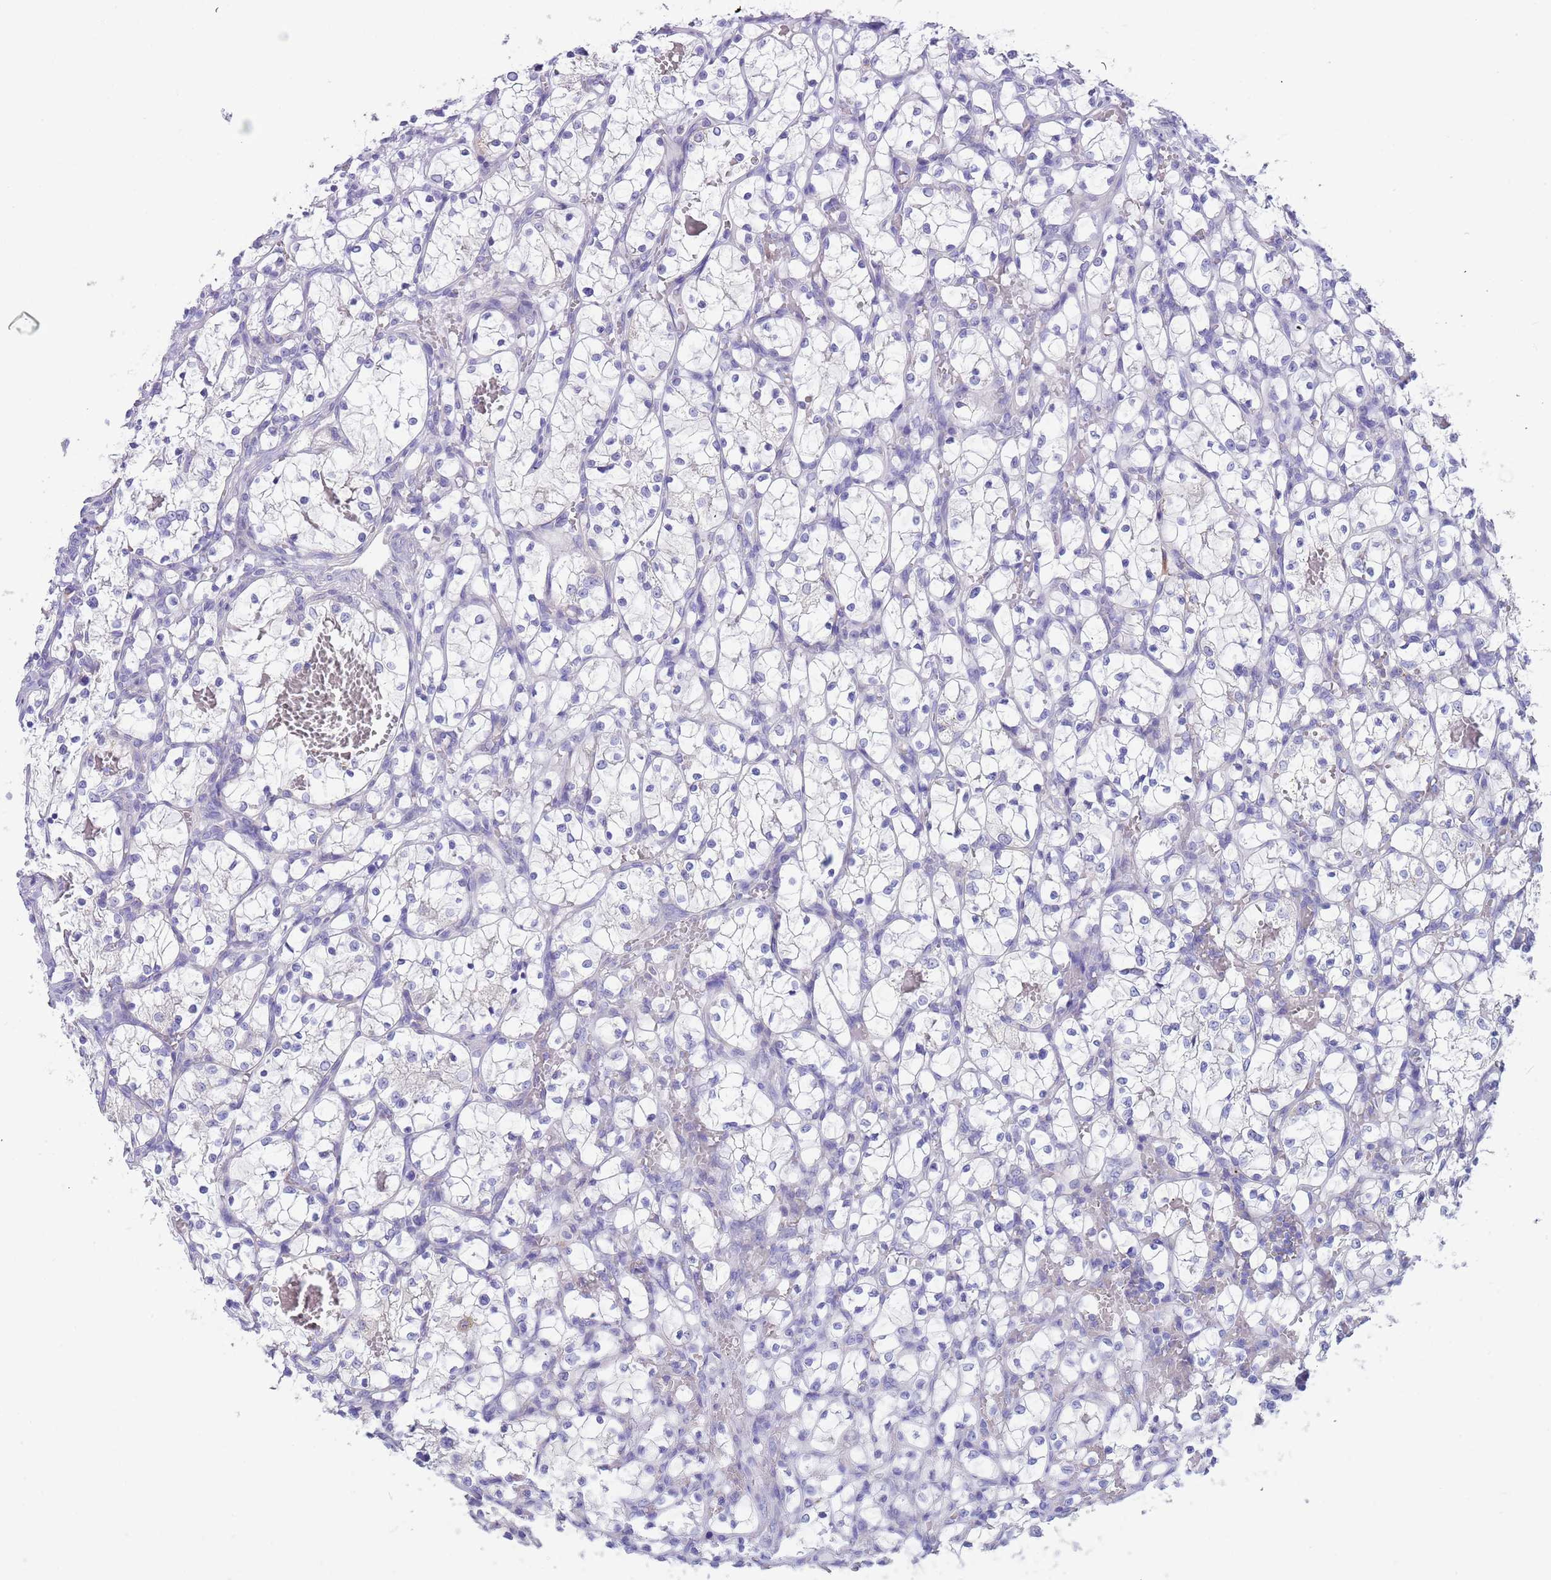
{"staining": {"intensity": "negative", "quantity": "none", "location": "none"}, "tissue": "renal cancer", "cell_type": "Tumor cells", "image_type": "cancer", "snomed": [{"axis": "morphology", "description": "Adenocarcinoma, NOS"}, {"axis": "topography", "description": "Kidney"}], "caption": "This histopathology image is of renal cancer (adenocarcinoma) stained with IHC to label a protein in brown with the nuclei are counter-stained blue. There is no staining in tumor cells. Nuclei are stained in blue.", "gene": "TYW1", "patient": {"sex": "female", "age": 69}}